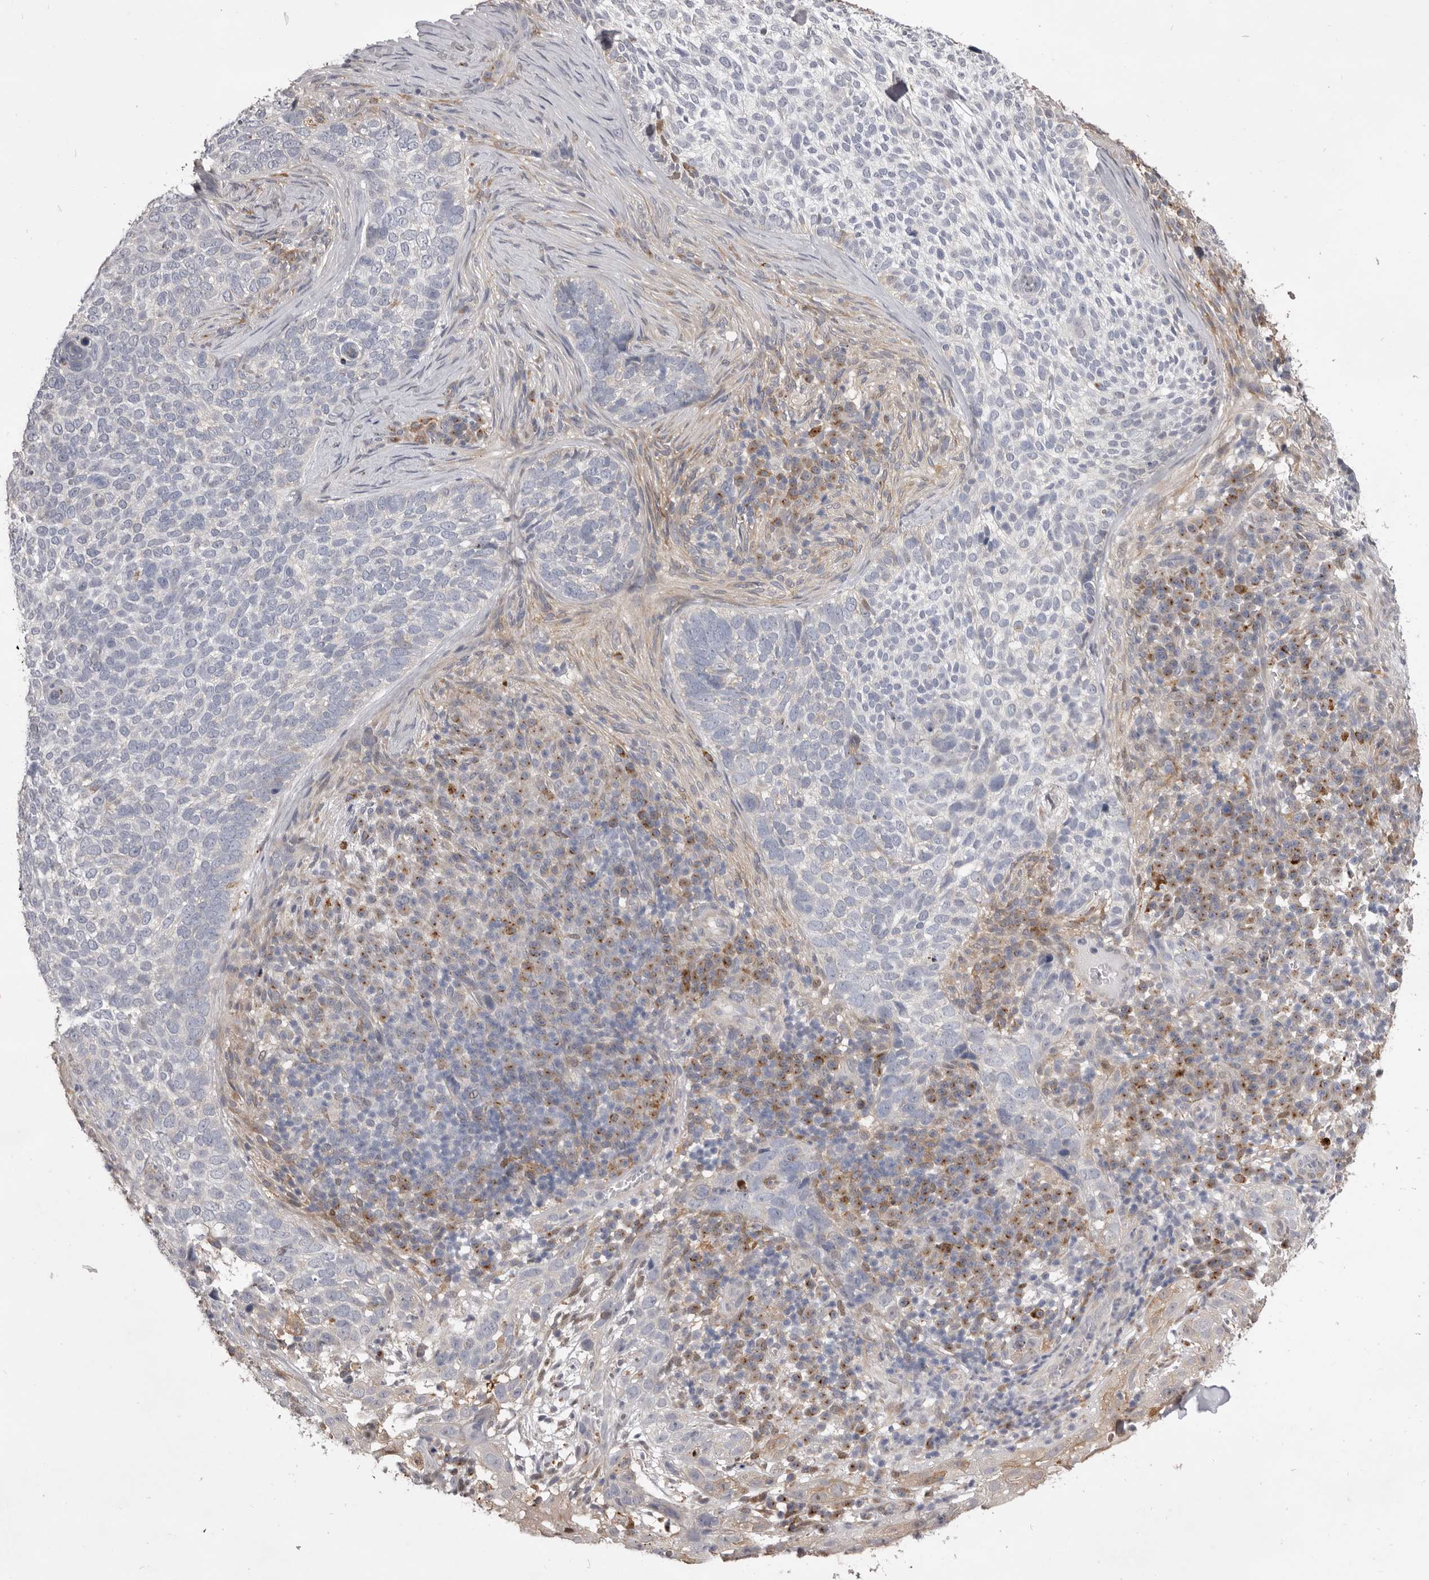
{"staining": {"intensity": "negative", "quantity": "none", "location": "none"}, "tissue": "skin cancer", "cell_type": "Tumor cells", "image_type": "cancer", "snomed": [{"axis": "morphology", "description": "Basal cell carcinoma"}, {"axis": "topography", "description": "Skin"}], "caption": "A high-resolution micrograph shows immunohistochemistry (IHC) staining of basal cell carcinoma (skin), which demonstrates no significant staining in tumor cells.", "gene": "VPS45", "patient": {"sex": "female", "age": 64}}